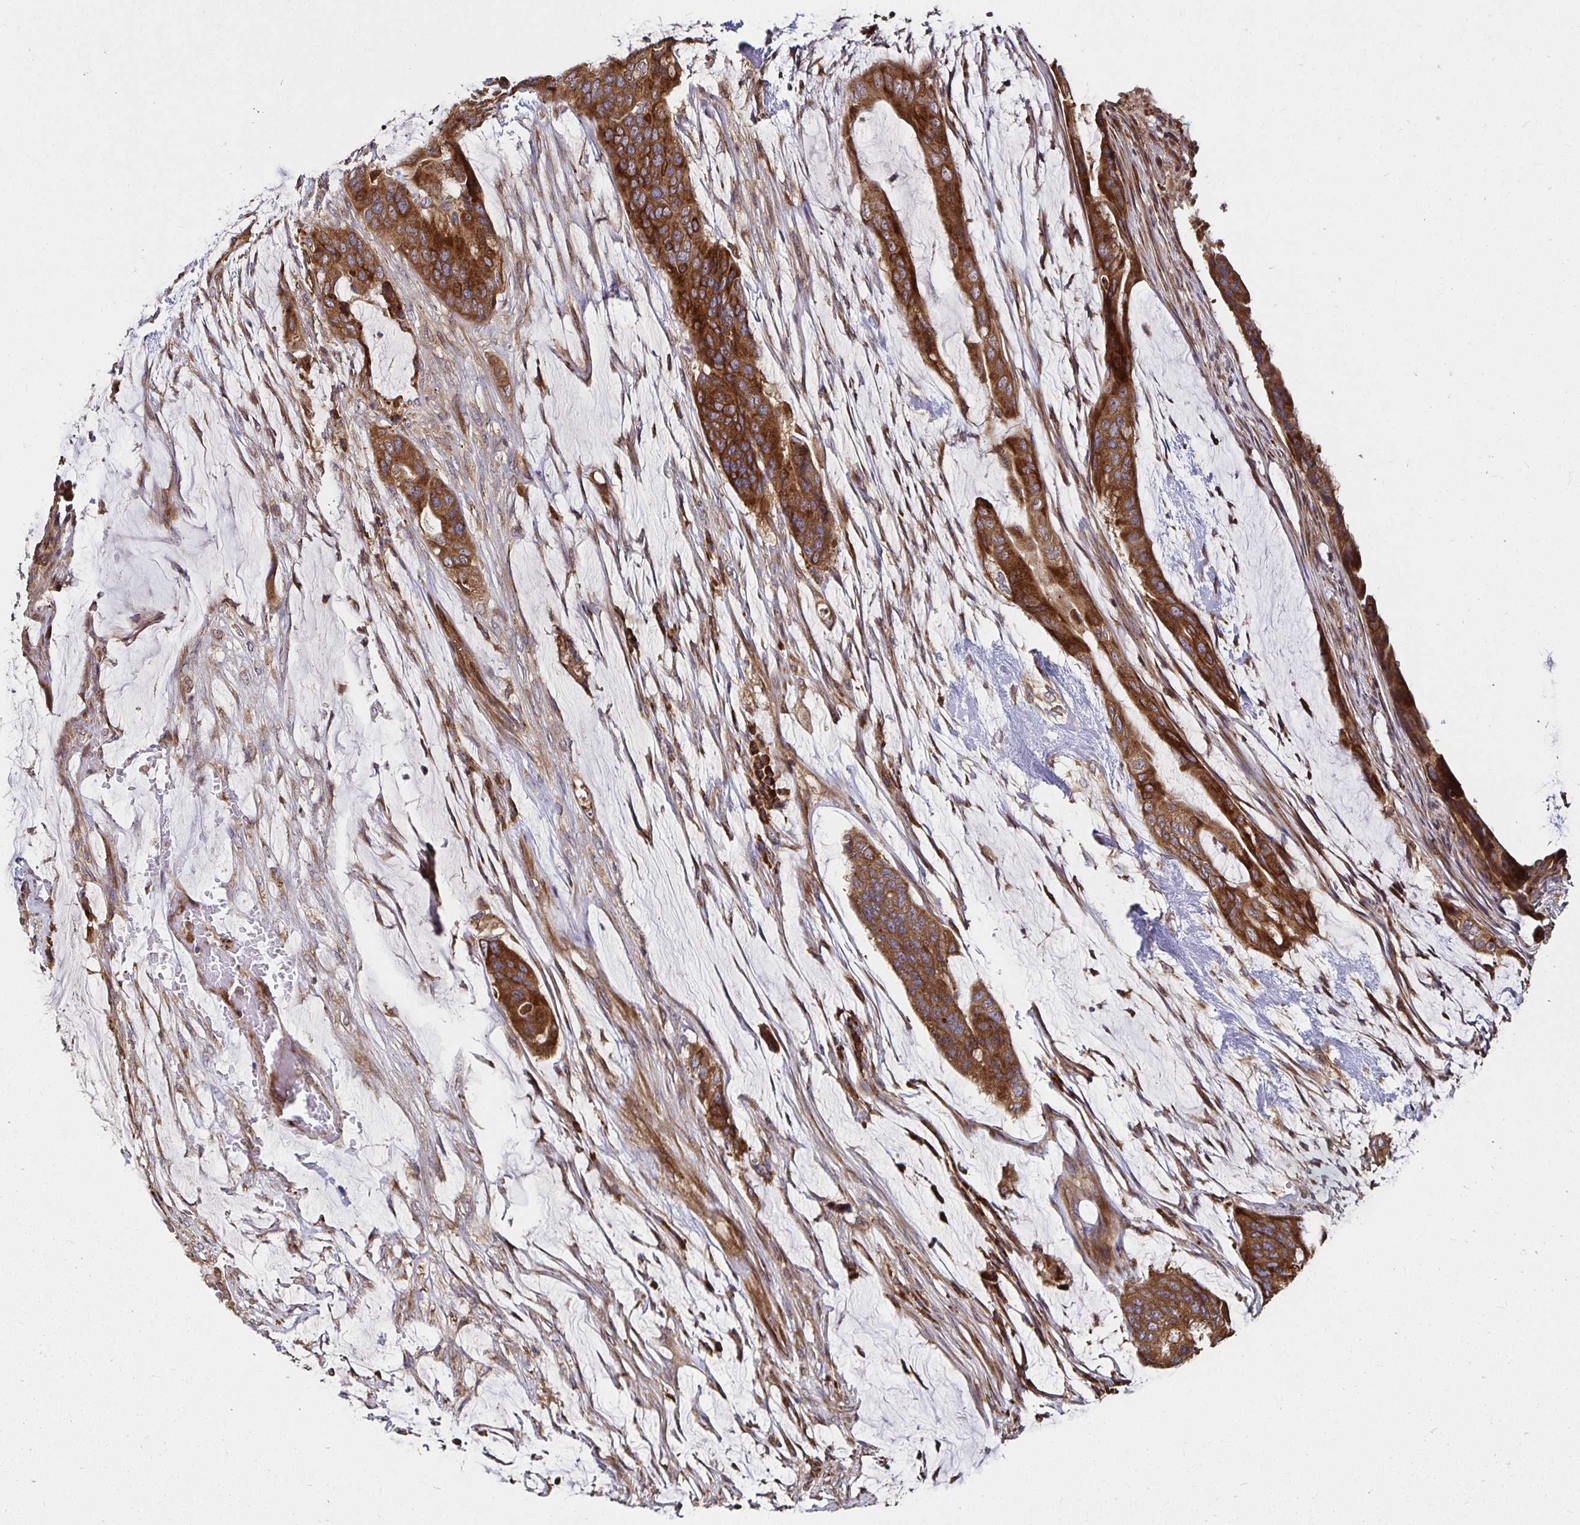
{"staining": {"intensity": "strong", "quantity": ">75%", "location": "cytoplasmic/membranous"}, "tissue": "colorectal cancer", "cell_type": "Tumor cells", "image_type": "cancer", "snomed": [{"axis": "morphology", "description": "Adenocarcinoma, NOS"}, {"axis": "topography", "description": "Rectum"}], "caption": "Immunohistochemistry (IHC) (DAB) staining of human adenocarcinoma (colorectal) exhibits strong cytoplasmic/membranous protein staining in about >75% of tumor cells.", "gene": "MLST8", "patient": {"sex": "female", "age": 59}}